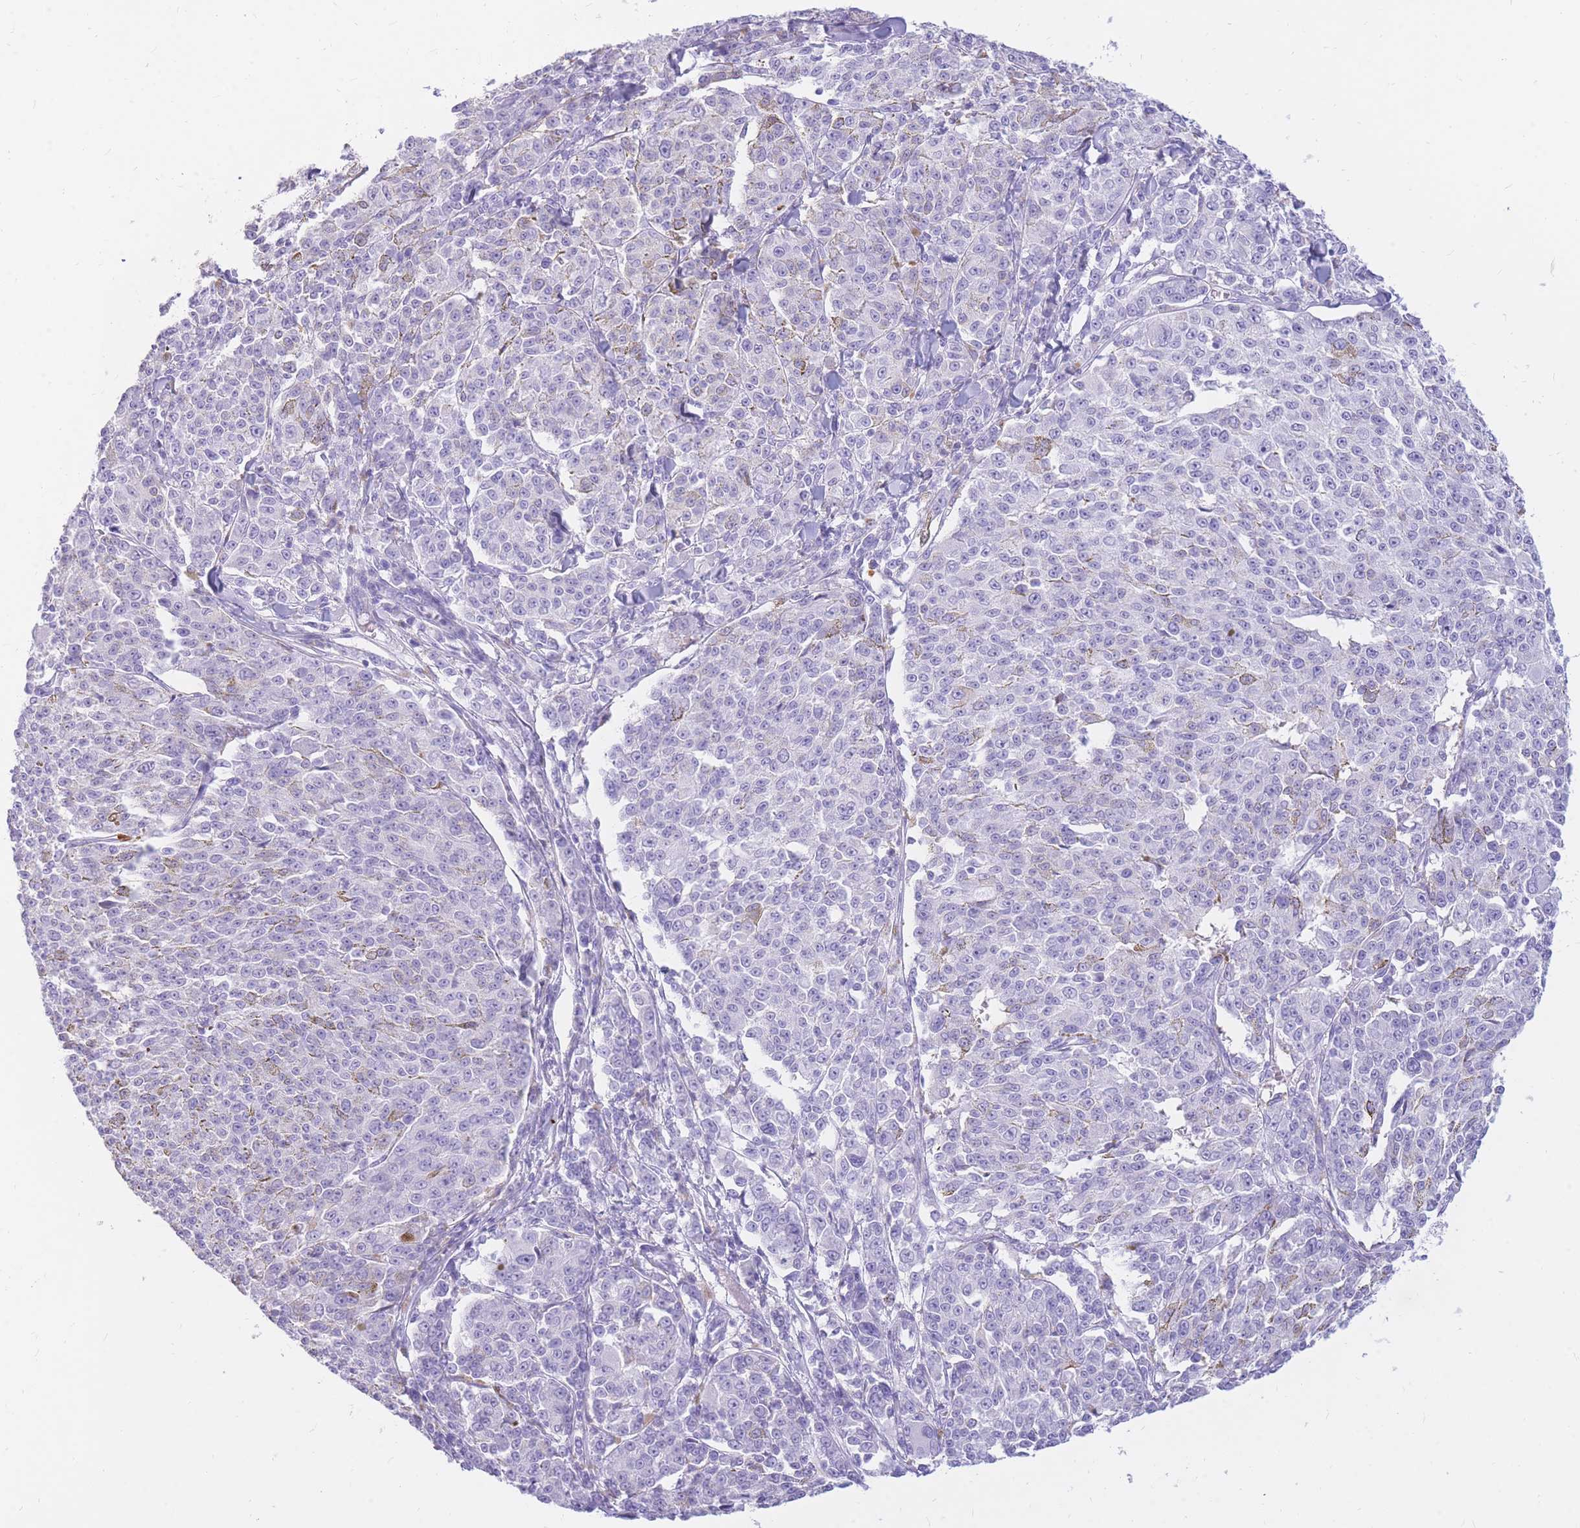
{"staining": {"intensity": "negative", "quantity": "none", "location": "none"}, "tissue": "melanoma", "cell_type": "Tumor cells", "image_type": "cancer", "snomed": [{"axis": "morphology", "description": "Malignant melanoma, NOS"}, {"axis": "topography", "description": "Skin"}], "caption": "Protein analysis of melanoma shows no significant positivity in tumor cells.", "gene": "TPSAB1", "patient": {"sex": "female", "age": 52}}